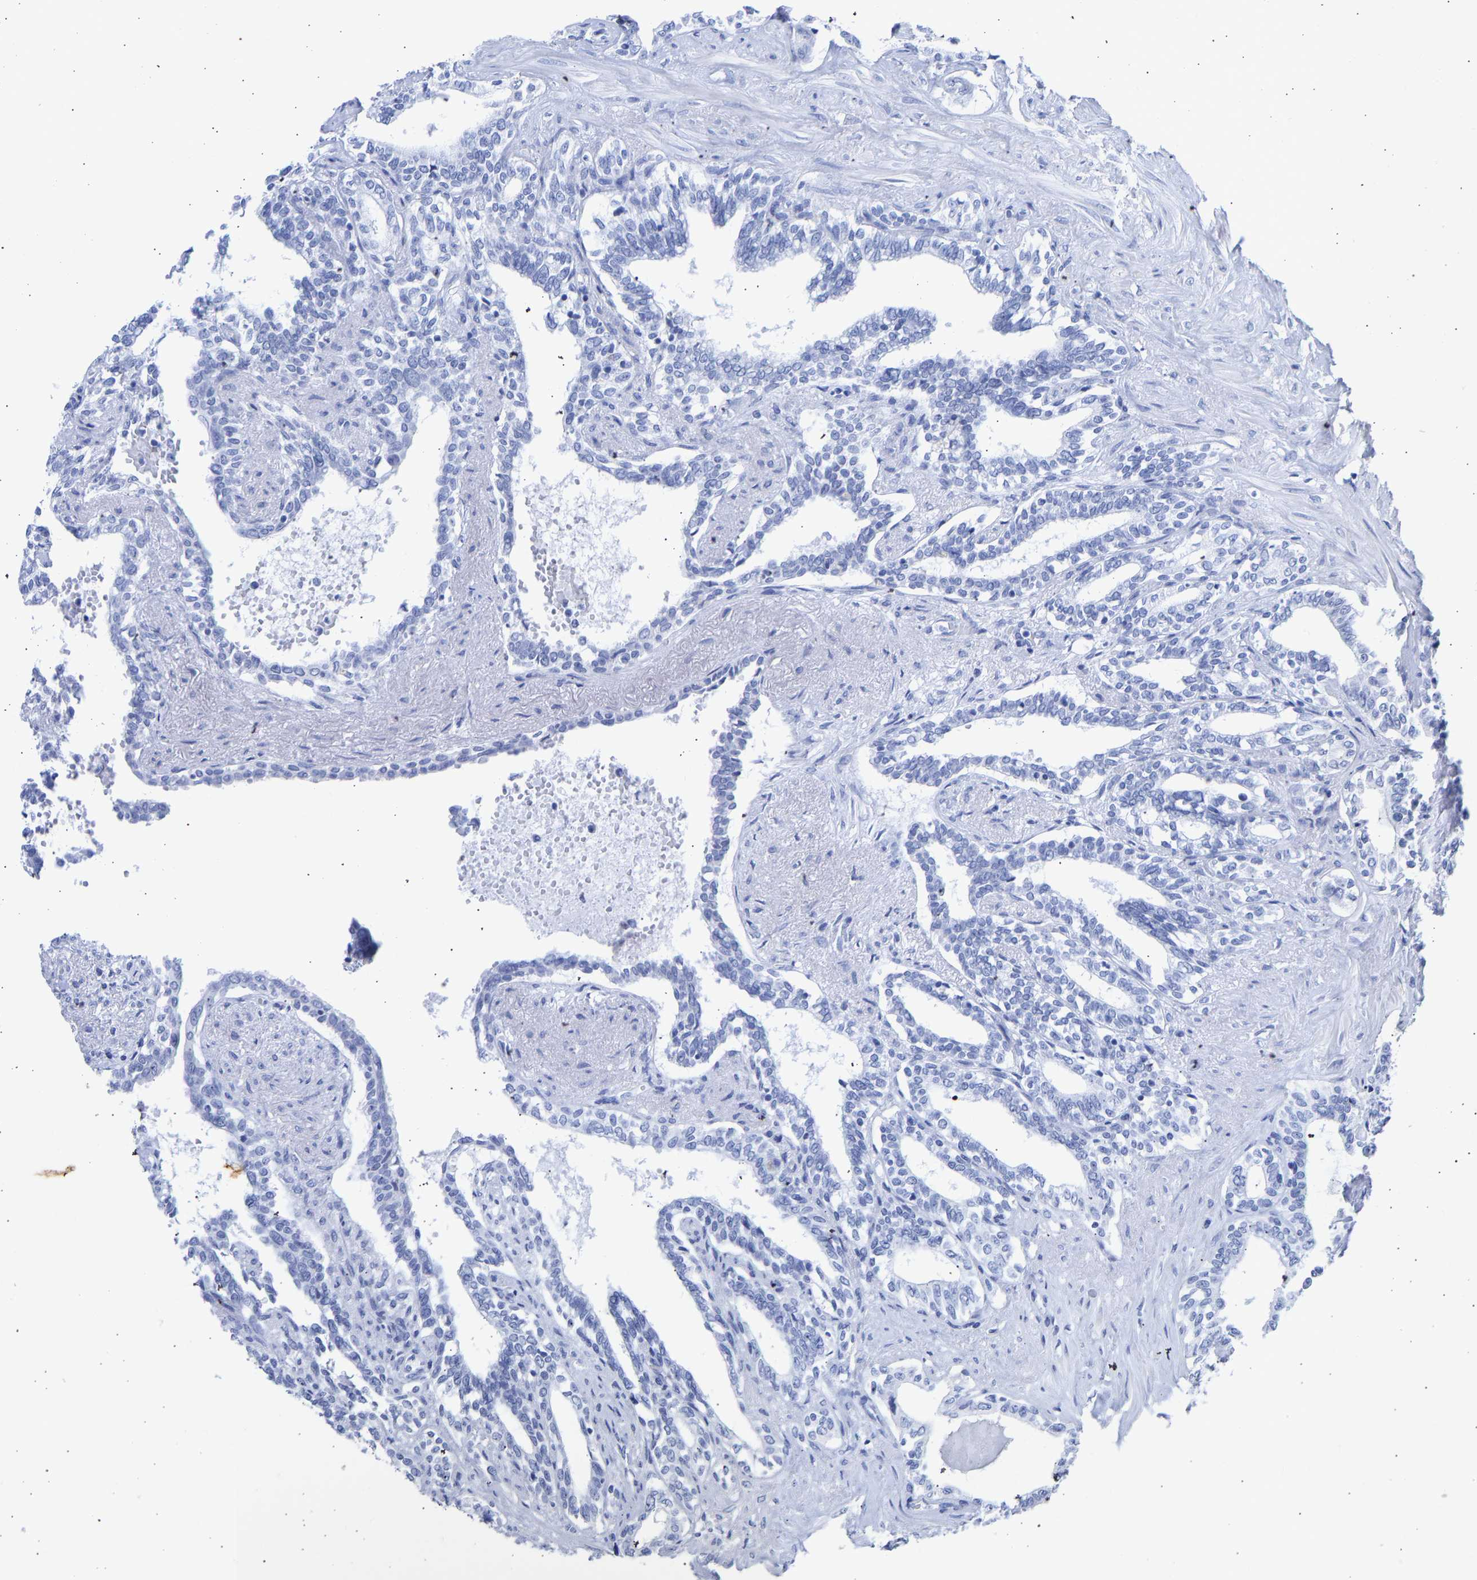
{"staining": {"intensity": "negative", "quantity": "none", "location": "none"}, "tissue": "seminal vesicle", "cell_type": "Glandular cells", "image_type": "normal", "snomed": [{"axis": "morphology", "description": "Normal tissue, NOS"}, {"axis": "morphology", "description": "Adenocarcinoma, High grade"}, {"axis": "topography", "description": "Prostate"}, {"axis": "topography", "description": "Seminal veicle"}], "caption": "This histopathology image is of benign seminal vesicle stained with IHC to label a protein in brown with the nuclei are counter-stained blue. There is no positivity in glandular cells.", "gene": "KRT1", "patient": {"sex": "male", "age": 55}}